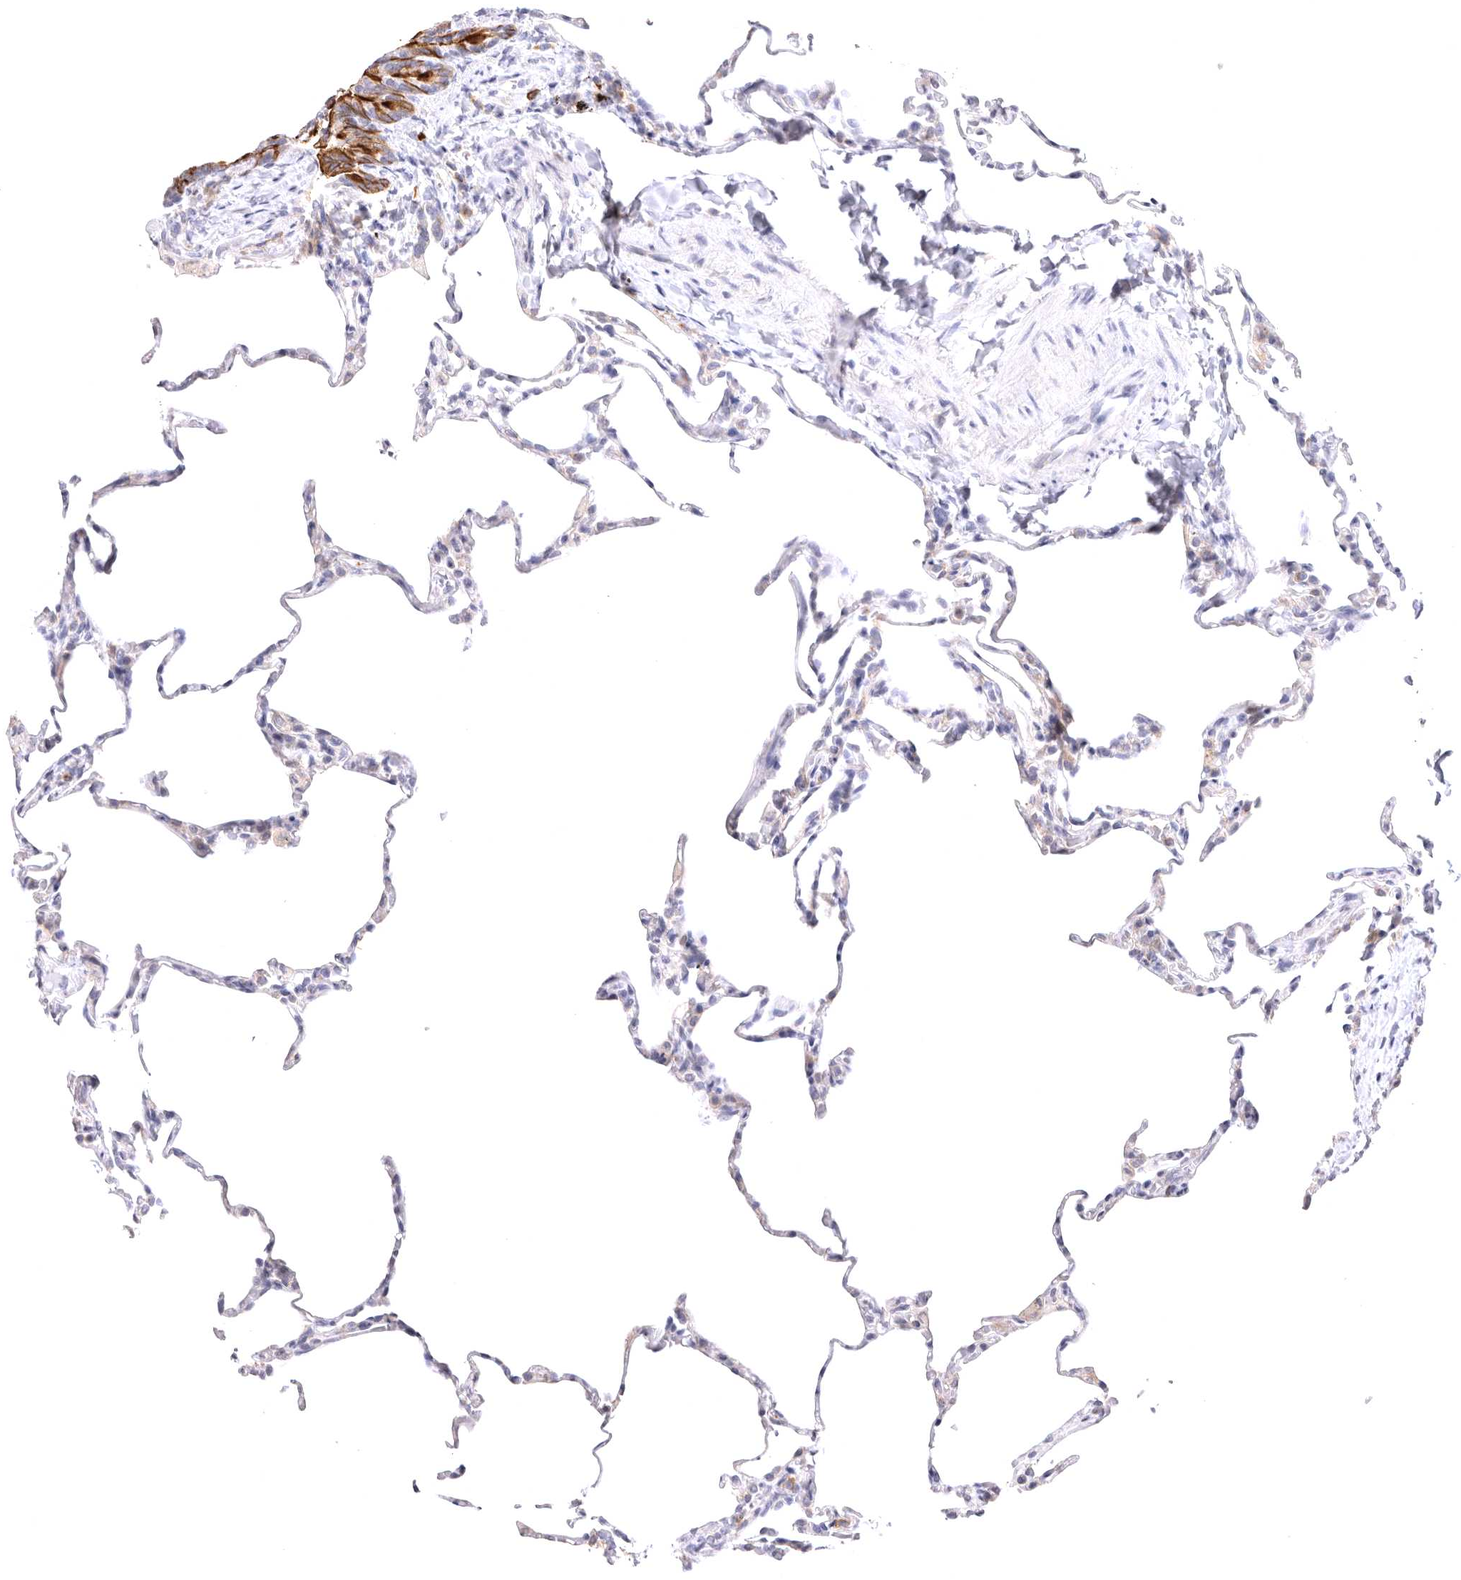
{"staining": {"intensity": "negative", "quantity": "none", "location": "none"}, "tissue": "lung", "cell_type": "Alveolar cells", "image_type": "normal", "snomed": [{"axis": "morphology", "description": "Normal tissue, NOS"}, {"axis": "topography", "description": "Lung"}], "caption": "Immunohistochemistry (IHC) photomicrograph of benign human lung stained for a protein (brown), which displays no expression in alveolar cells.", "gene": "VPS45", "patient": {"sex": "male", "age": 20}}